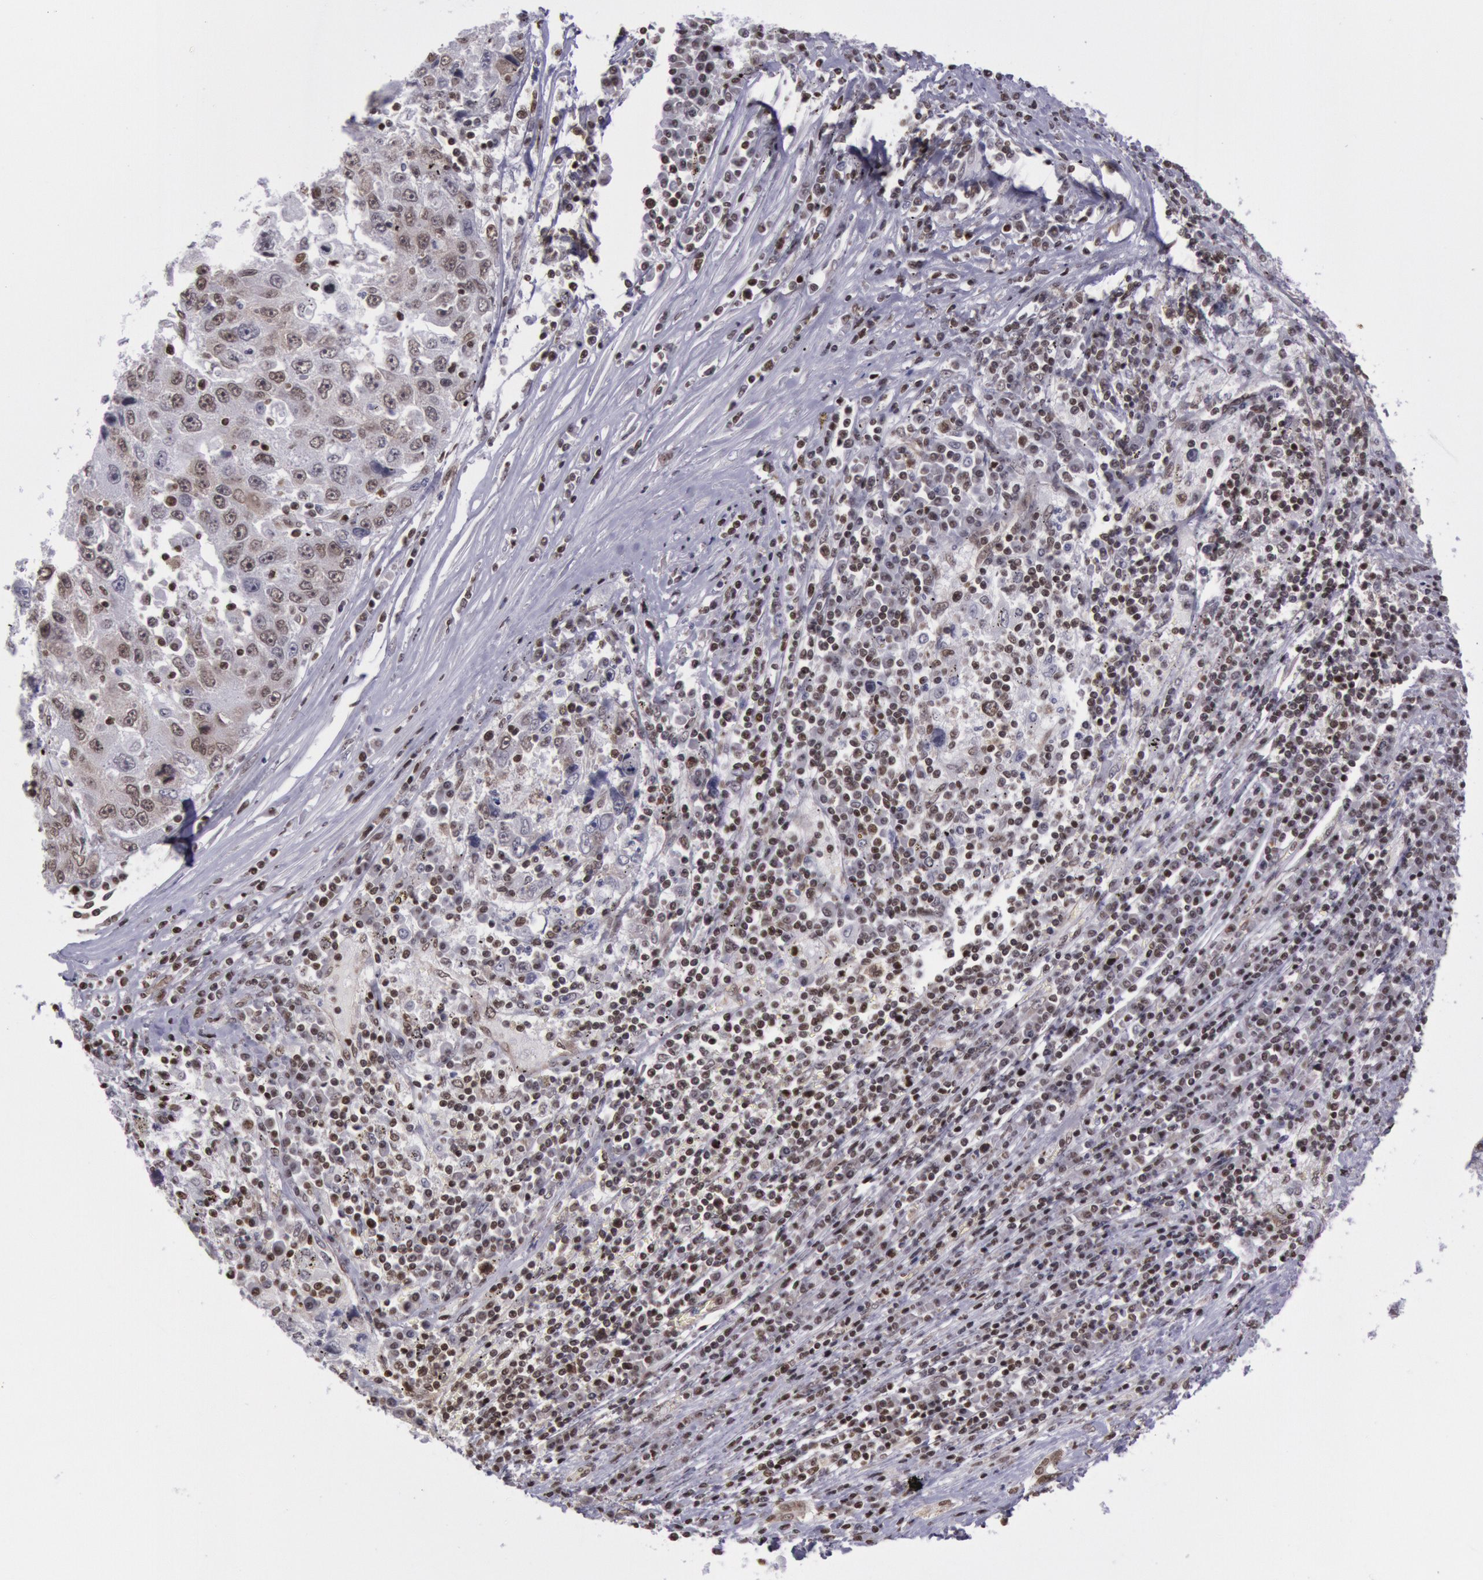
{"staining": {"intensity": "moderate", "quantity": ">75%", "location": "nuclear"}, "tissue": "liver cancer", "cell_type": "Tumor cells", "image_type": "cancer", "snomed": [{"axis": "morphology", "description": "Carcinoma, Hepatocellular, NOS"}, {"axis": "topography", "description": "Liver"}], "caption": "This is an image of immunohistochemistry staining of liver cancer, which shows moderate positivity in the nuclear of tumor cells.", "gene": "NKAP", "patient": {"sex": "male", "age": 49}}